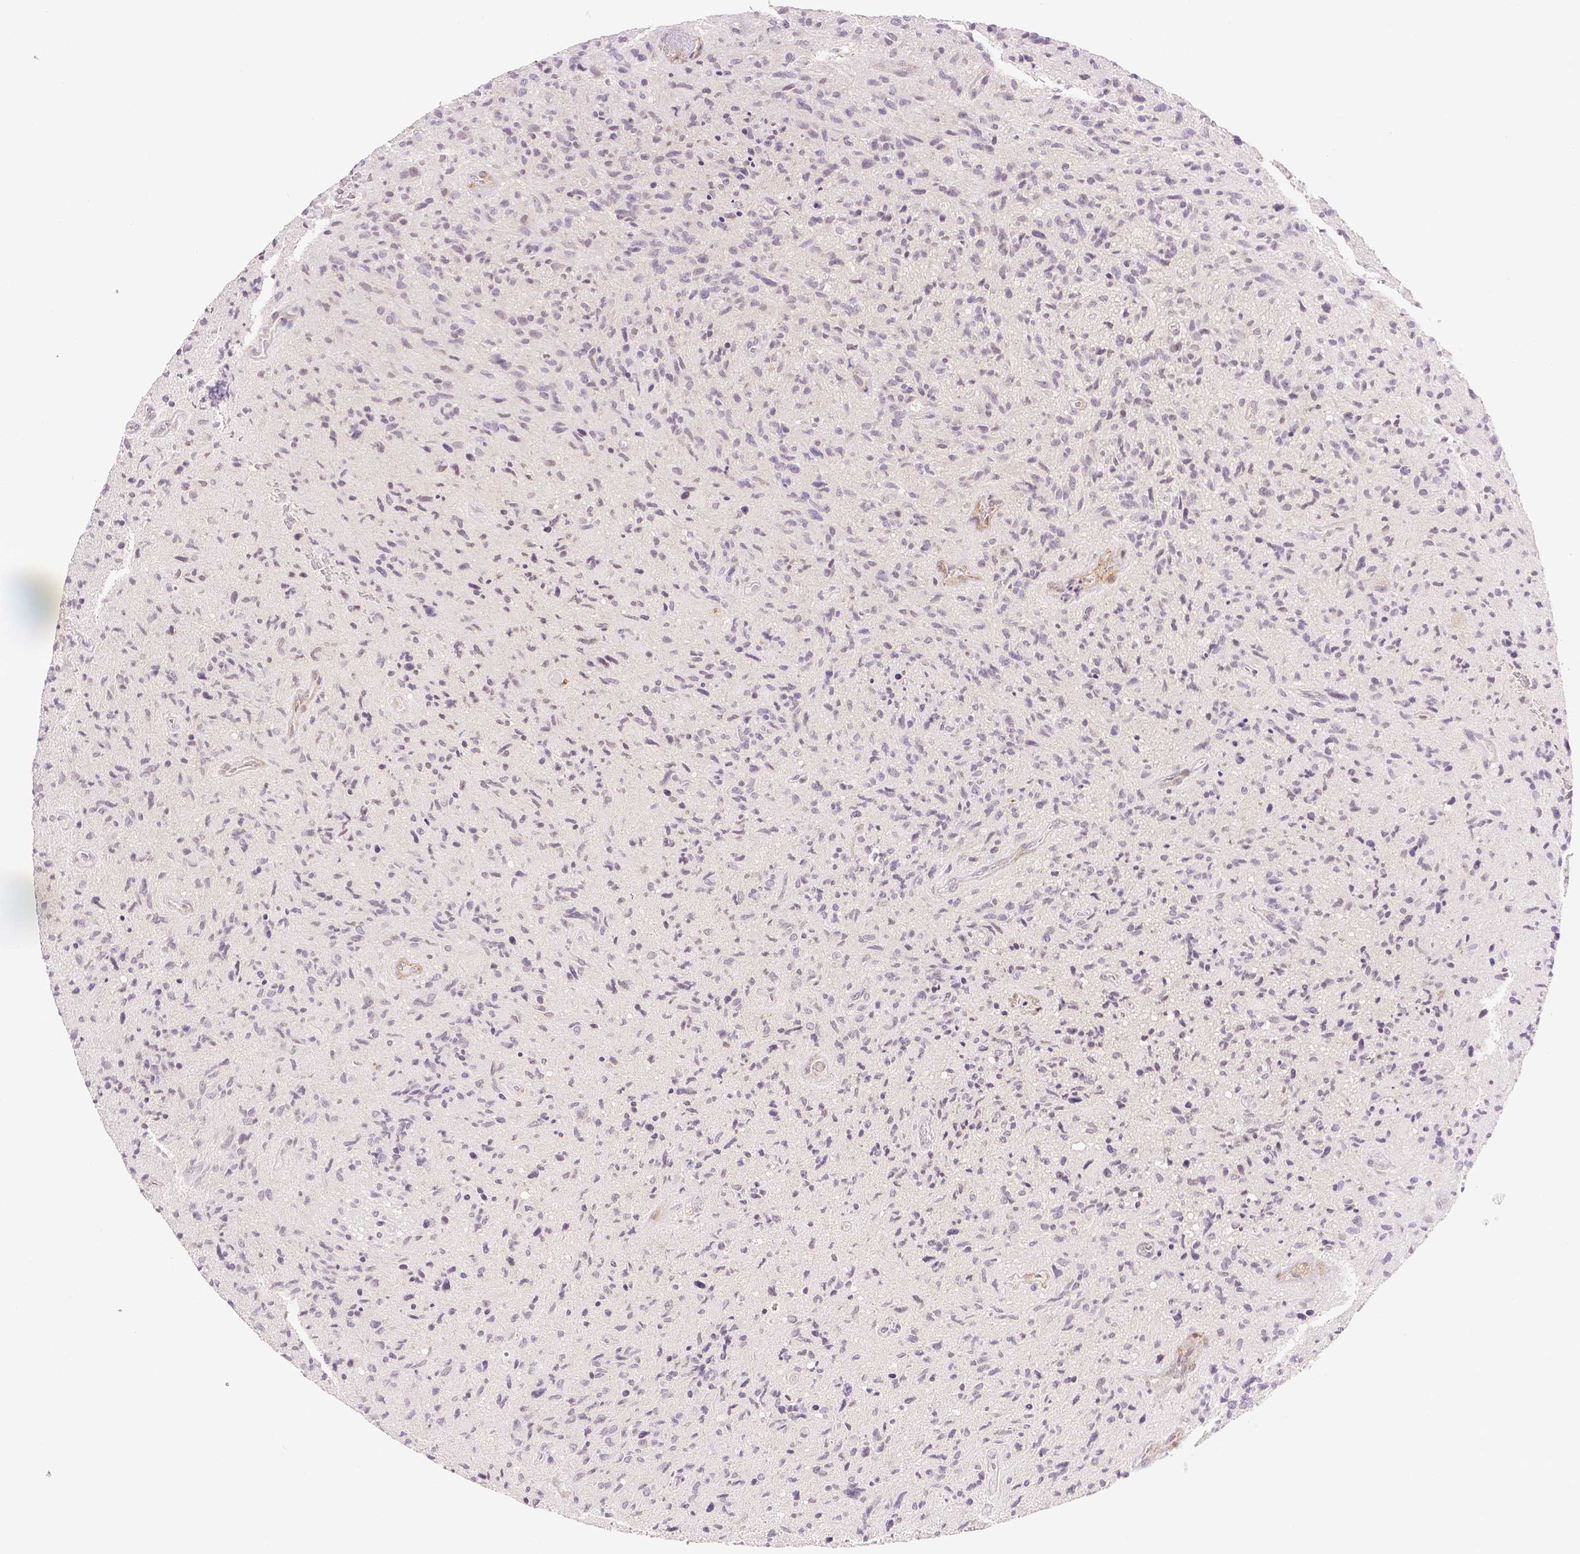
{"staining": {"intensity": "negative", "quantity": "none", "location": "none"}, "tissue": "glioma", "cell_type": "Tumor cells", "image_type": "cancer", "snomed": [{"axis": "morphology", "description": "Glioma, malignant, High grade"}, {"axis": "topography", "description": "Brain"}], "caption": "Tumor cells are negative for brown protein staining in glioma. The staining was performed using DAB (3,3'-diaminobenzidine) to visualize the protein expression in brown, while the nuclei were stained in blue with hematoxylin (Magnification: 20x).", "gene": "THY1", "patient": {"sex": "male", "age": 54}}